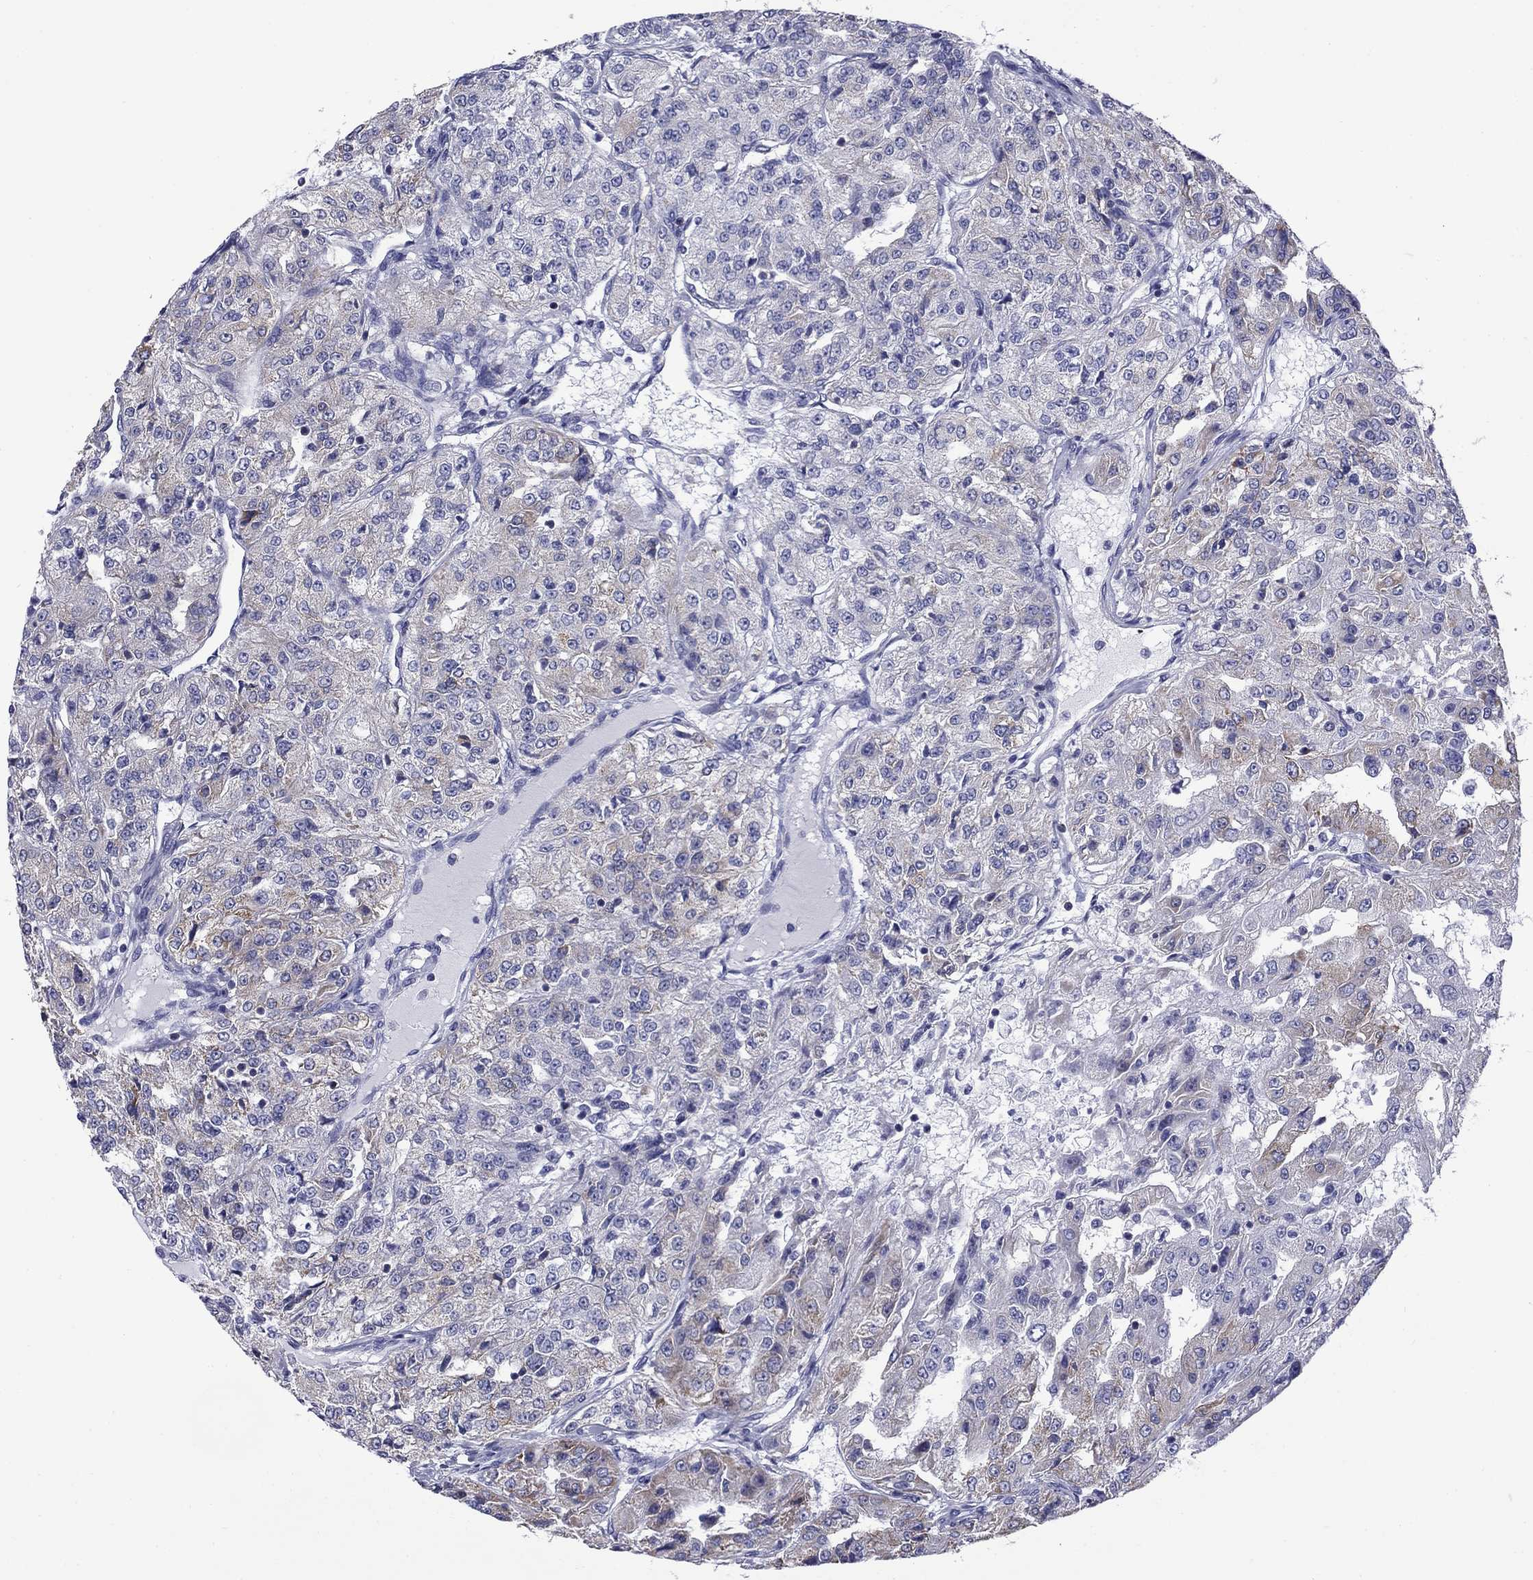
{"staining": {"intensity": "weak", "quantity": "<25%", "location": "cytoplasmic/membranous"}, "tissue": "renal cancer", "cell_type": "Tumor cells", "image_type": "cancer", "snomed": [{"axis": "morphology", "description": "Adenocarcinoma, NOS"}, {"axis": "topography", "description": "Kidney"}], "caption": "Immunohistochemistry of renal cancer (adenocarcinoma) displays no positivity in tumor cells.", "gene": "ACADSB", "patient": {"sex": "female", "age": 63}}